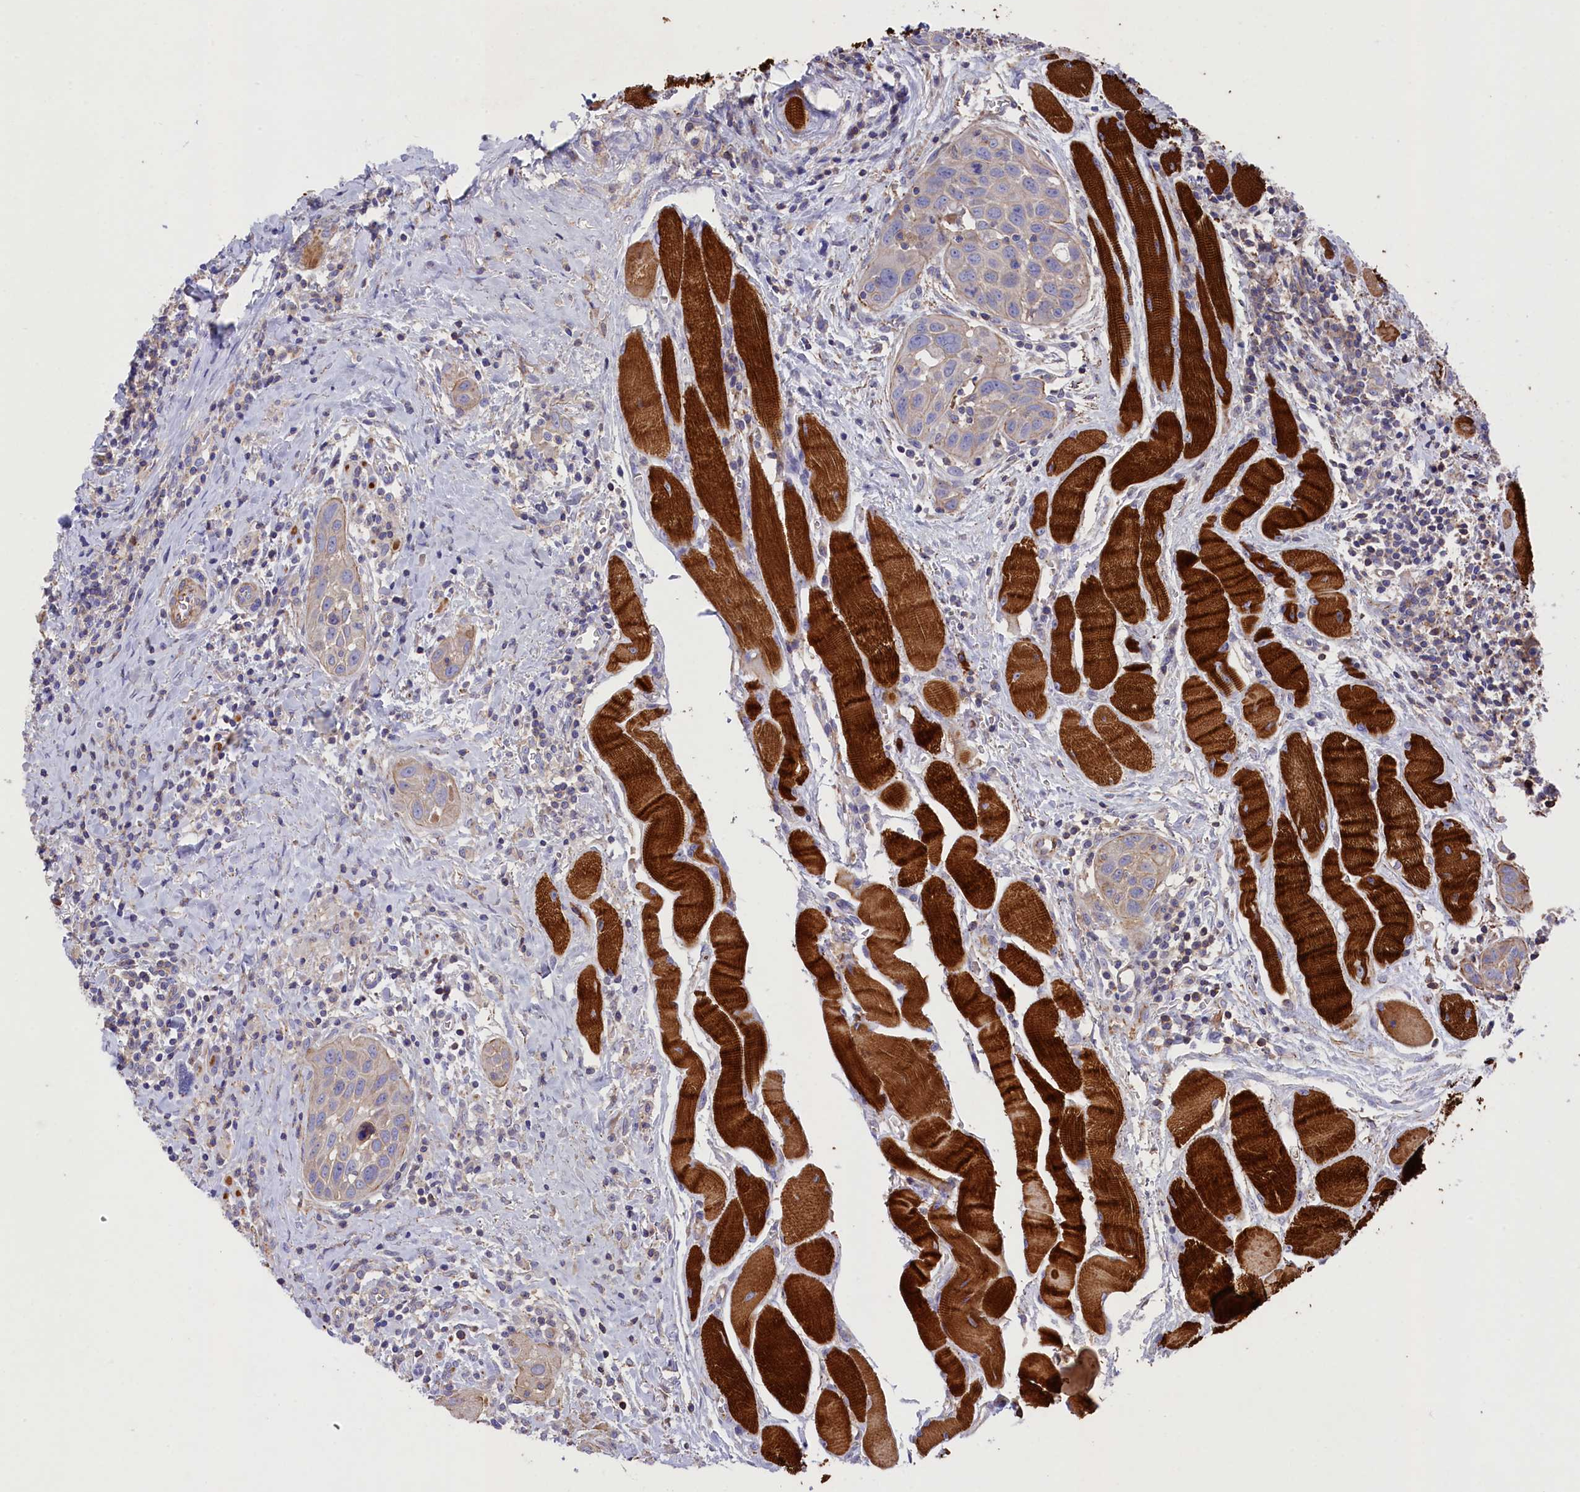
{"staining": {"intensity": "weak", "quantity": ">75%", "location": "cytoplasmic/membranous"}, "tissue": "head and neck cancer", "cell_type": "Tumor cells", "image_type": "cancer", "snomed": [{"axis": "morphology", "description": "Squamous cell carcinoma, NOS"}, {"axis": "topography", "description": "Oral tissue"}, {"axis": "topography", "description": "Head-Neck"}], "caption": "Protein positivity by immunohistochemistry (IHC) reveals weak cytoplasmic/membranous staining in about >75% of tumor cells in head and neck cancer. (DAB IHC, brown staining for protein, blue staining for nuclei).", "gene": "RAPSN", "patient": {"sex": "female", "age": 50}}